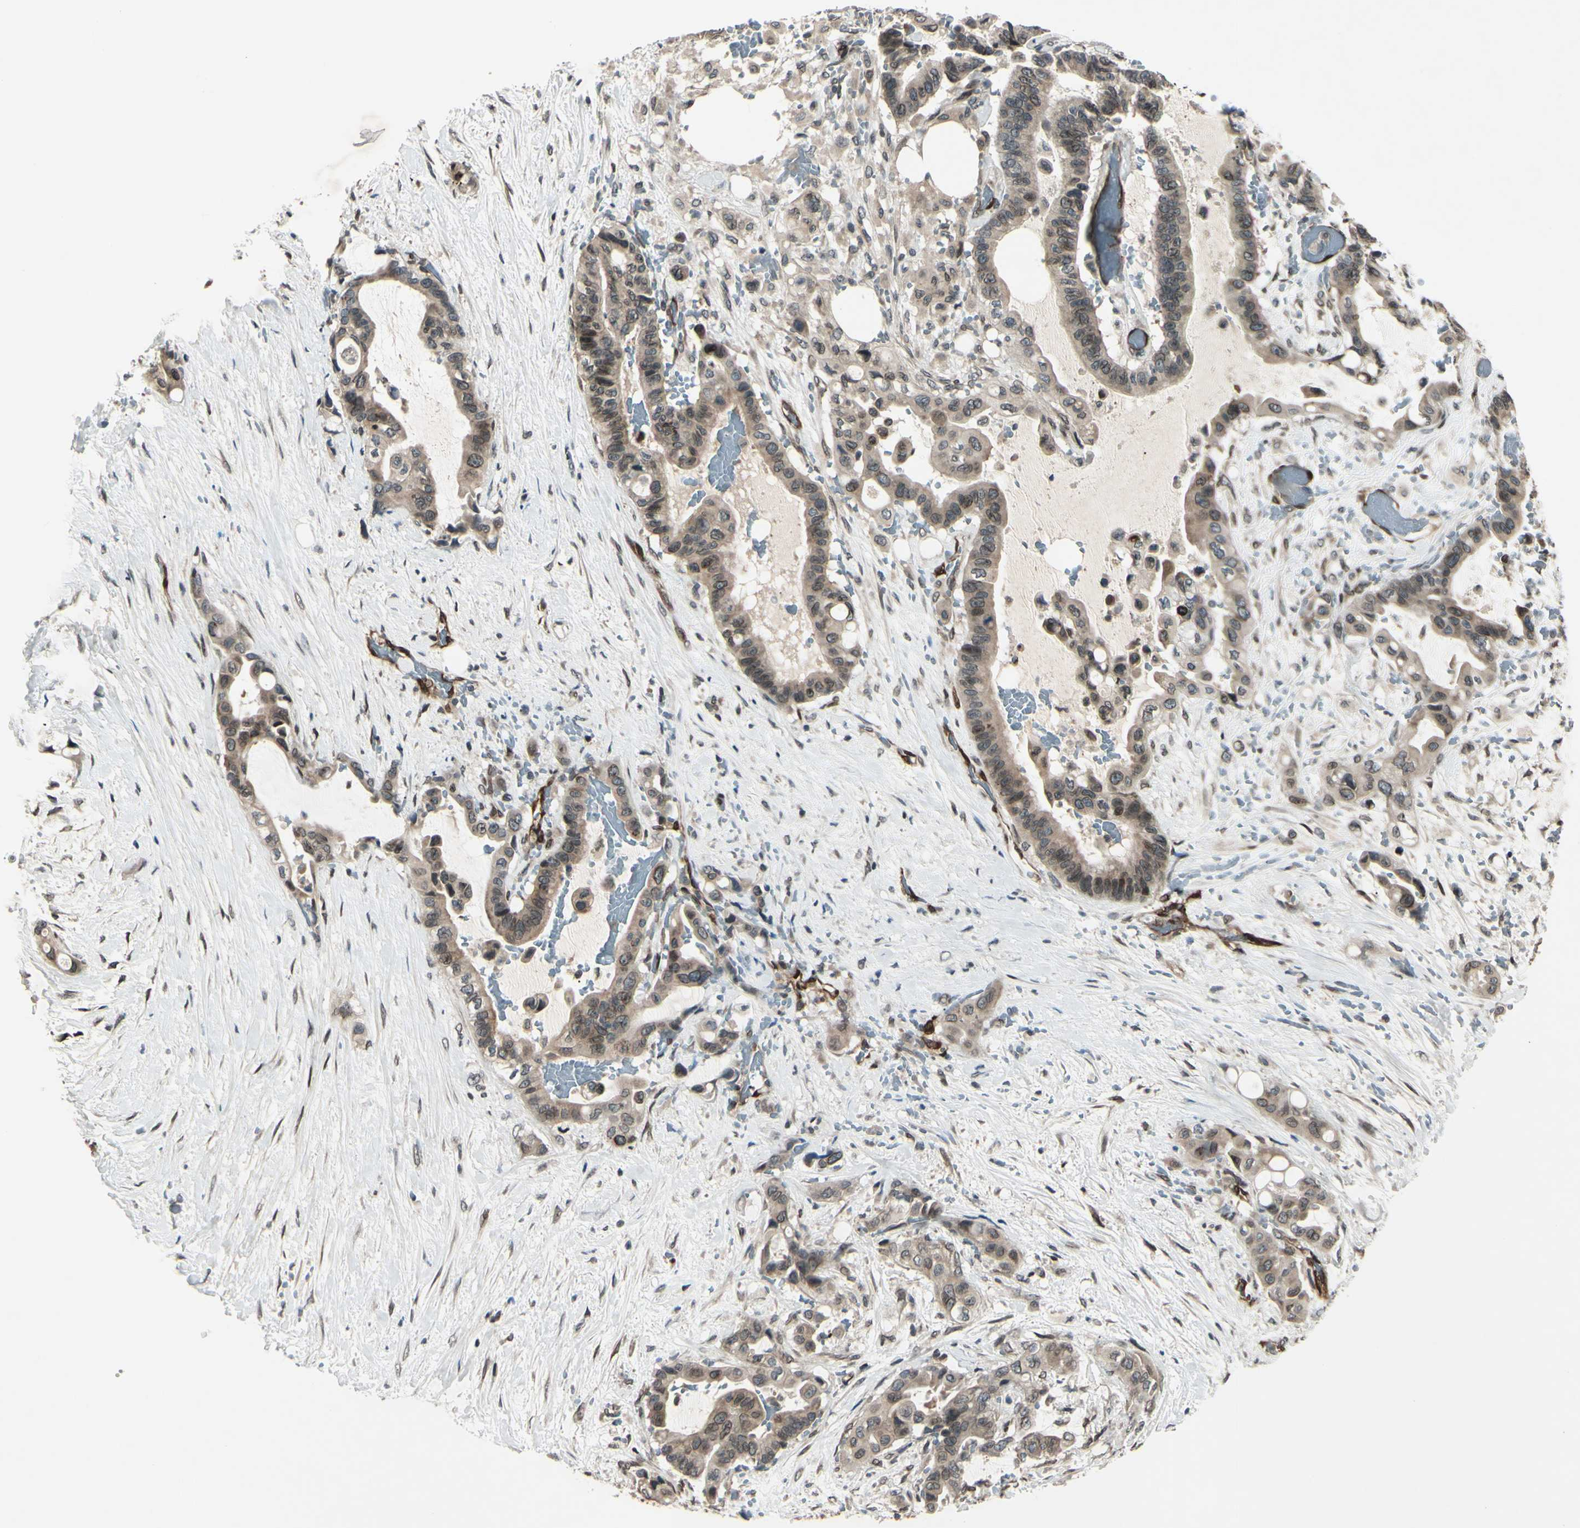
{"staining": {"intensity": "weak", "quantity": ">75%", "location": "cytoplasmic/membranous,nuclear"}, "tissue": "liver cancer", "cell_type": "Tumor cells", "image_type": "cancer", "snomed": [{"axis": "morphology", "description": "Cholangiocarcinoma"}, {"axis": "topography", "description": "Liver"}], "caption": "IHC photomicrograph of liver cholangiocarcinoma stained for a protein (brown), which demonstrates low levels of weak cytoplasmic/membranous and nuclear staining in about >75% of tumor cells.", "gene": "MLF2", "patient": {"sex": "female", "age": 61}}